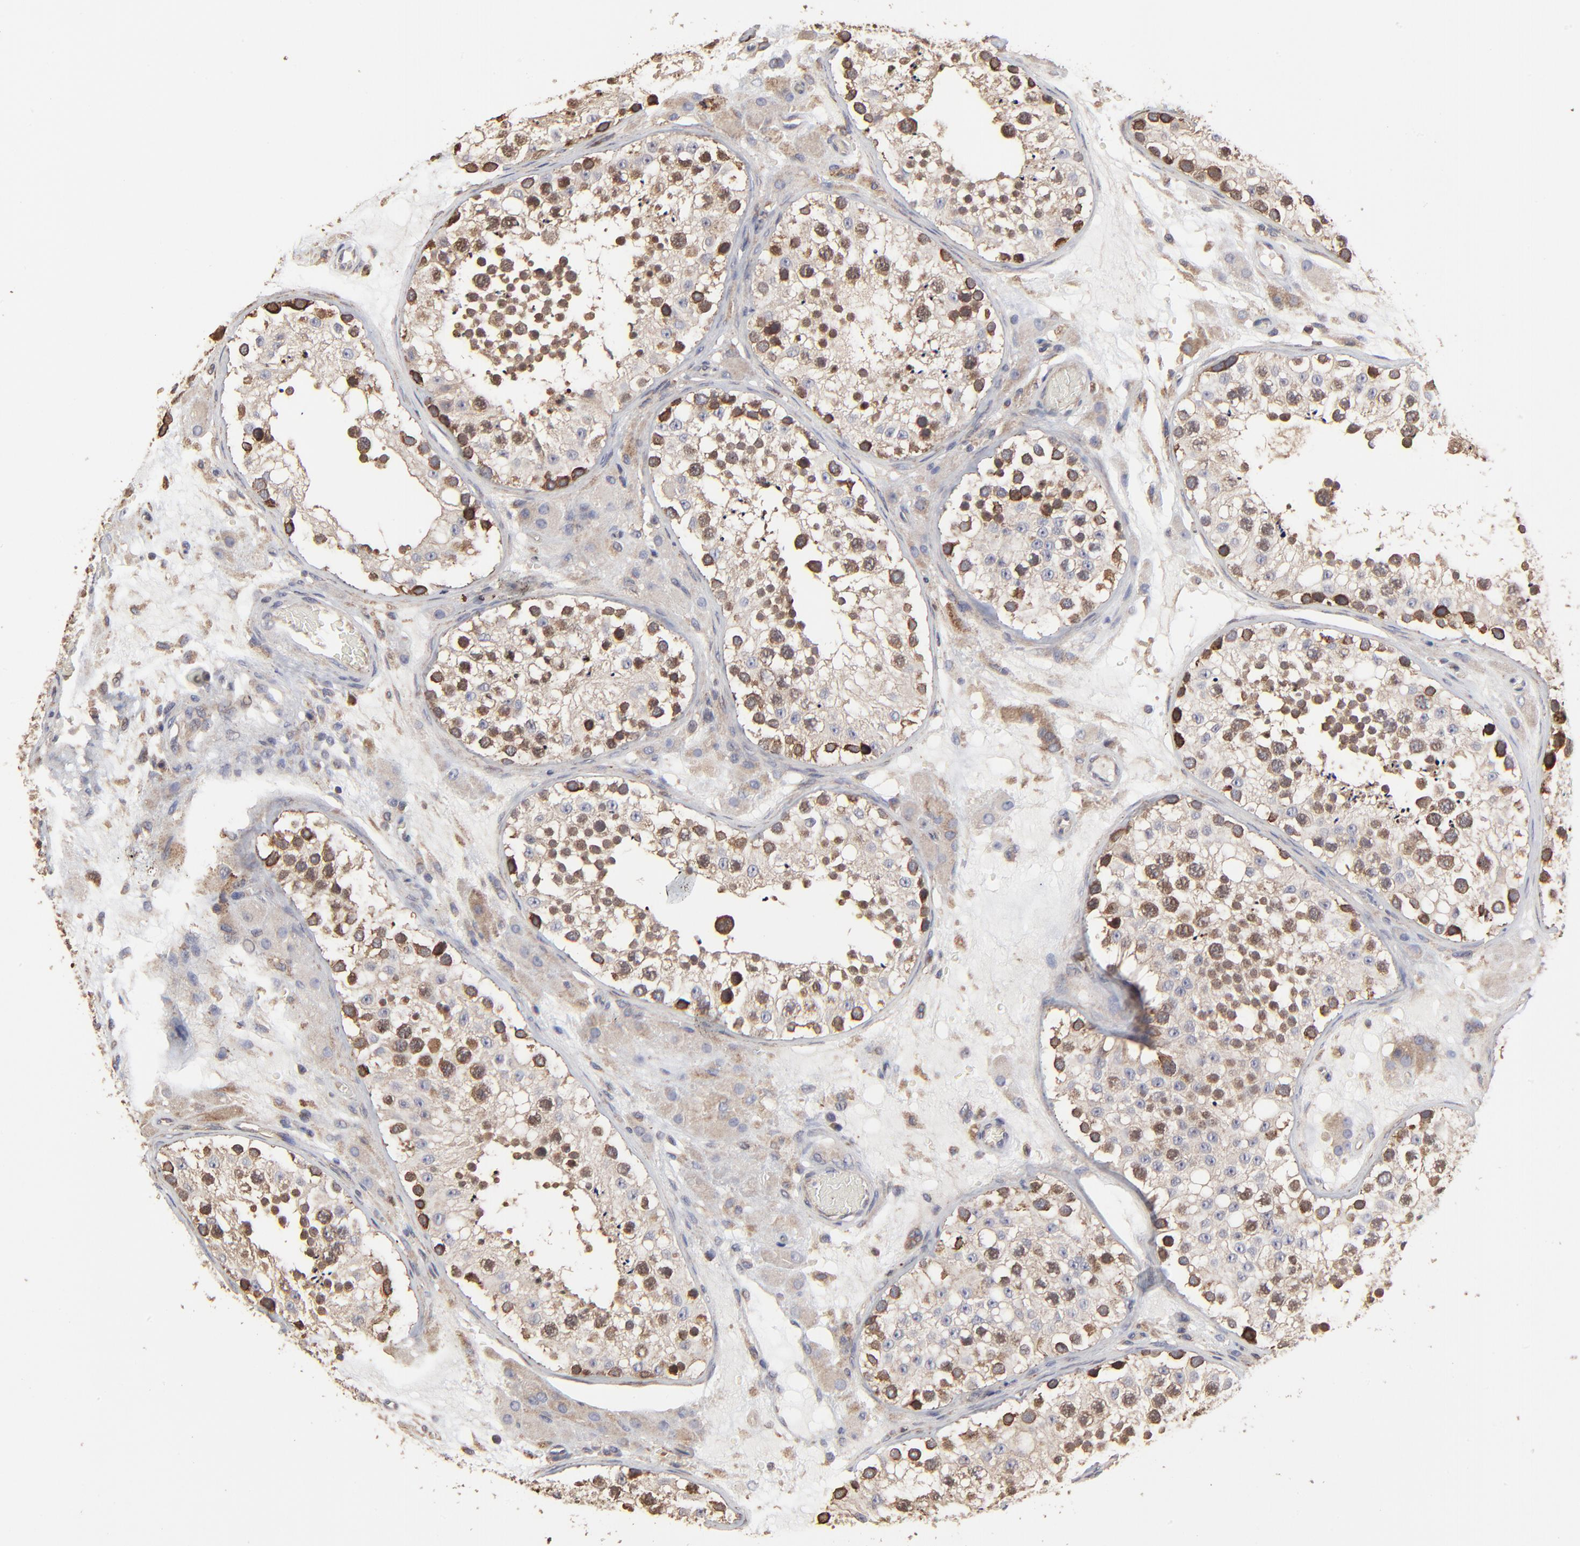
{"staining": {"intensity": "strong", "quantity": "25%-75%", "location": "cytoplasmic/membranous"}, "tissue": "testis", "cell_type": "Cells in seminiferous ducts", "image_type": "normal", "snomed": [{"axis": "morphology", "description": "Normal tissue, NOS"}, {"axis": "topography", "description": "Testis"}], "caption": "Strong cytoplasmic/membranous expression for a protein is present in about 25%-75% of cells in seminiferous ducts of benign testis using immunohistochemistry (IHC).", "gene": "ELP2", "patient": {"sex": "male", "age": 26}}